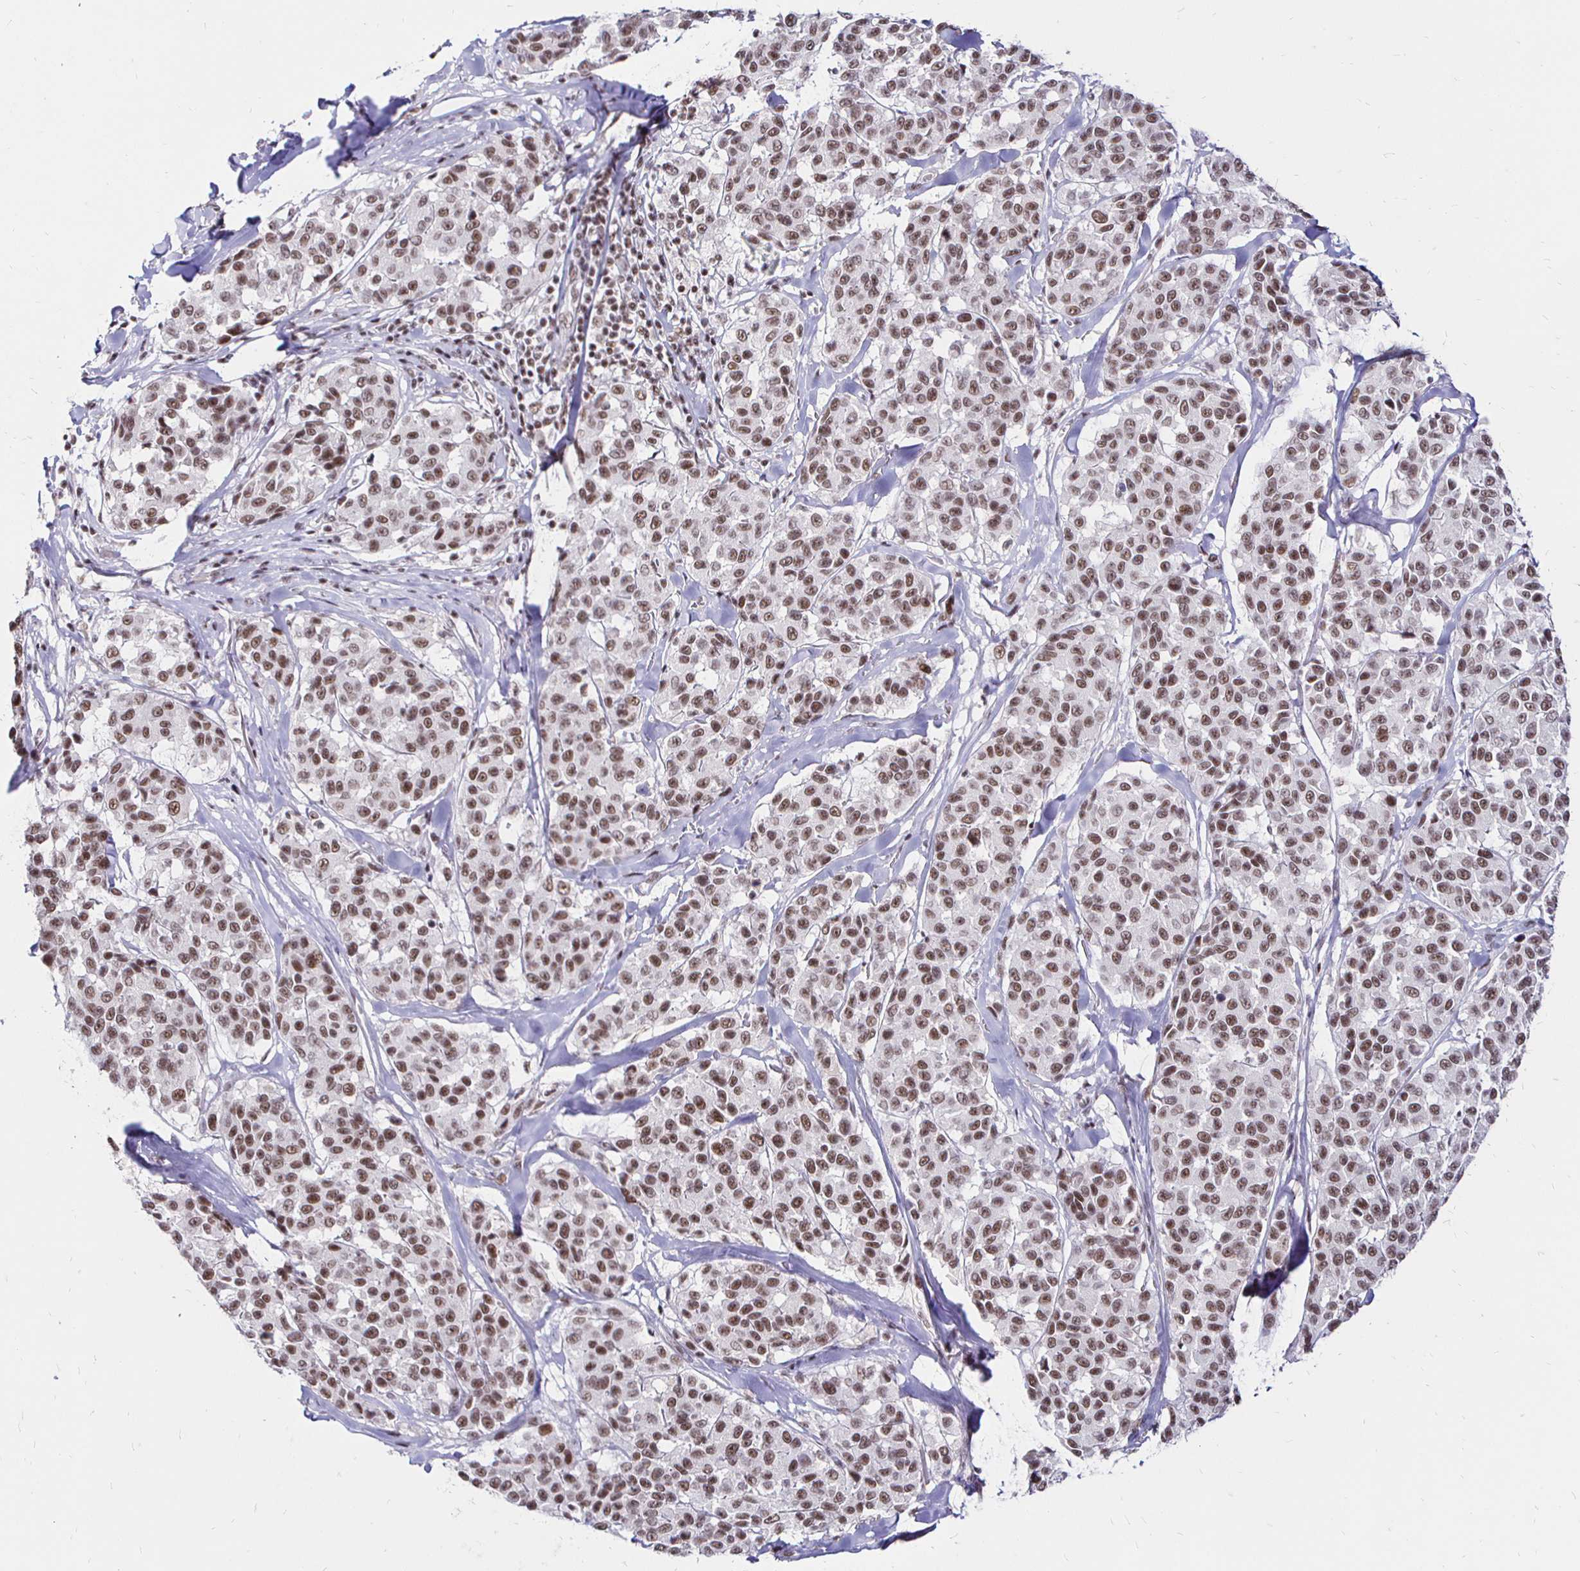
{"staining": {"intensity": "moderate", "quantity": ">75%", "location": "nuclear"}, "tissue": "melanoma", "cell_type": "Tumor cells", "image_type": "cancer", "snomed": [{"axis": "morphology", "description": "Malignant melanoma, NOS"}, {"axis": "topography", "description": "Skin"}], "caption": "Immunohistochemical staining of human malignant melanoma reveals moderate nuclear protein expression in about >75% of tumor cells.", "gene": "SIN3A", "patient": {"sex": "female", "age": 66}}